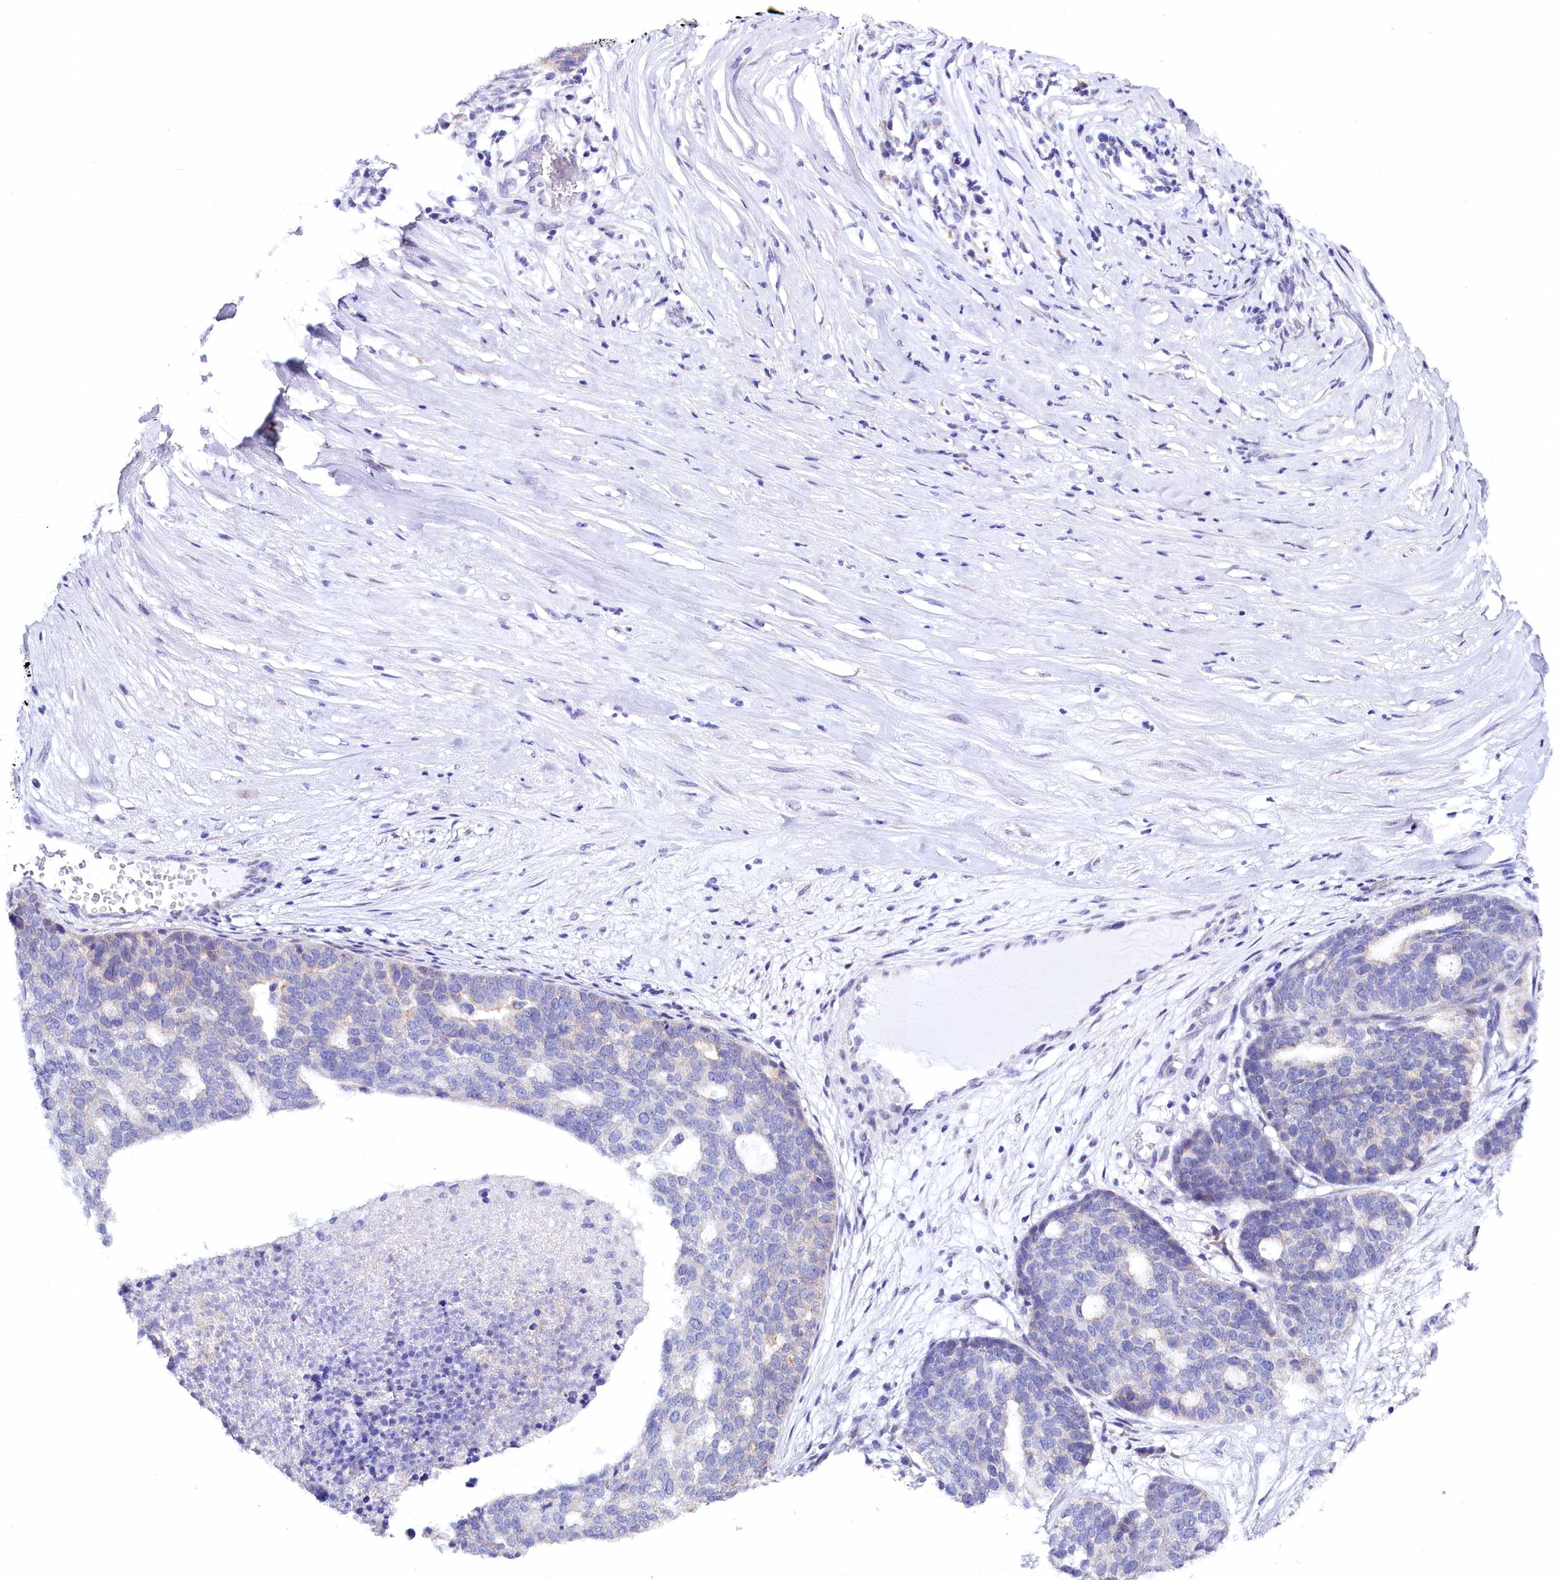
{"staining": {"intensity": "negative", "quantity": "none", "location": "none"}, "tissue": "ovarian cancer", "cell_type": "Tumor cells", "image_type": "cancer", "snomed": [{"axis": "morphology", "description": "Cystadenocarcinoma, serous, NOS"}, {"axis": "topography", "description": "Ovary"}], "caption": "A high-resolution histopathology image shows immunohistochemistry staining of ovarian cancer (serous cystadenocarcinoma), which exhibits no significant expression in tumor cells.", "gene": "SPATS2", "patient": {"sex": "female", "age": 59}}